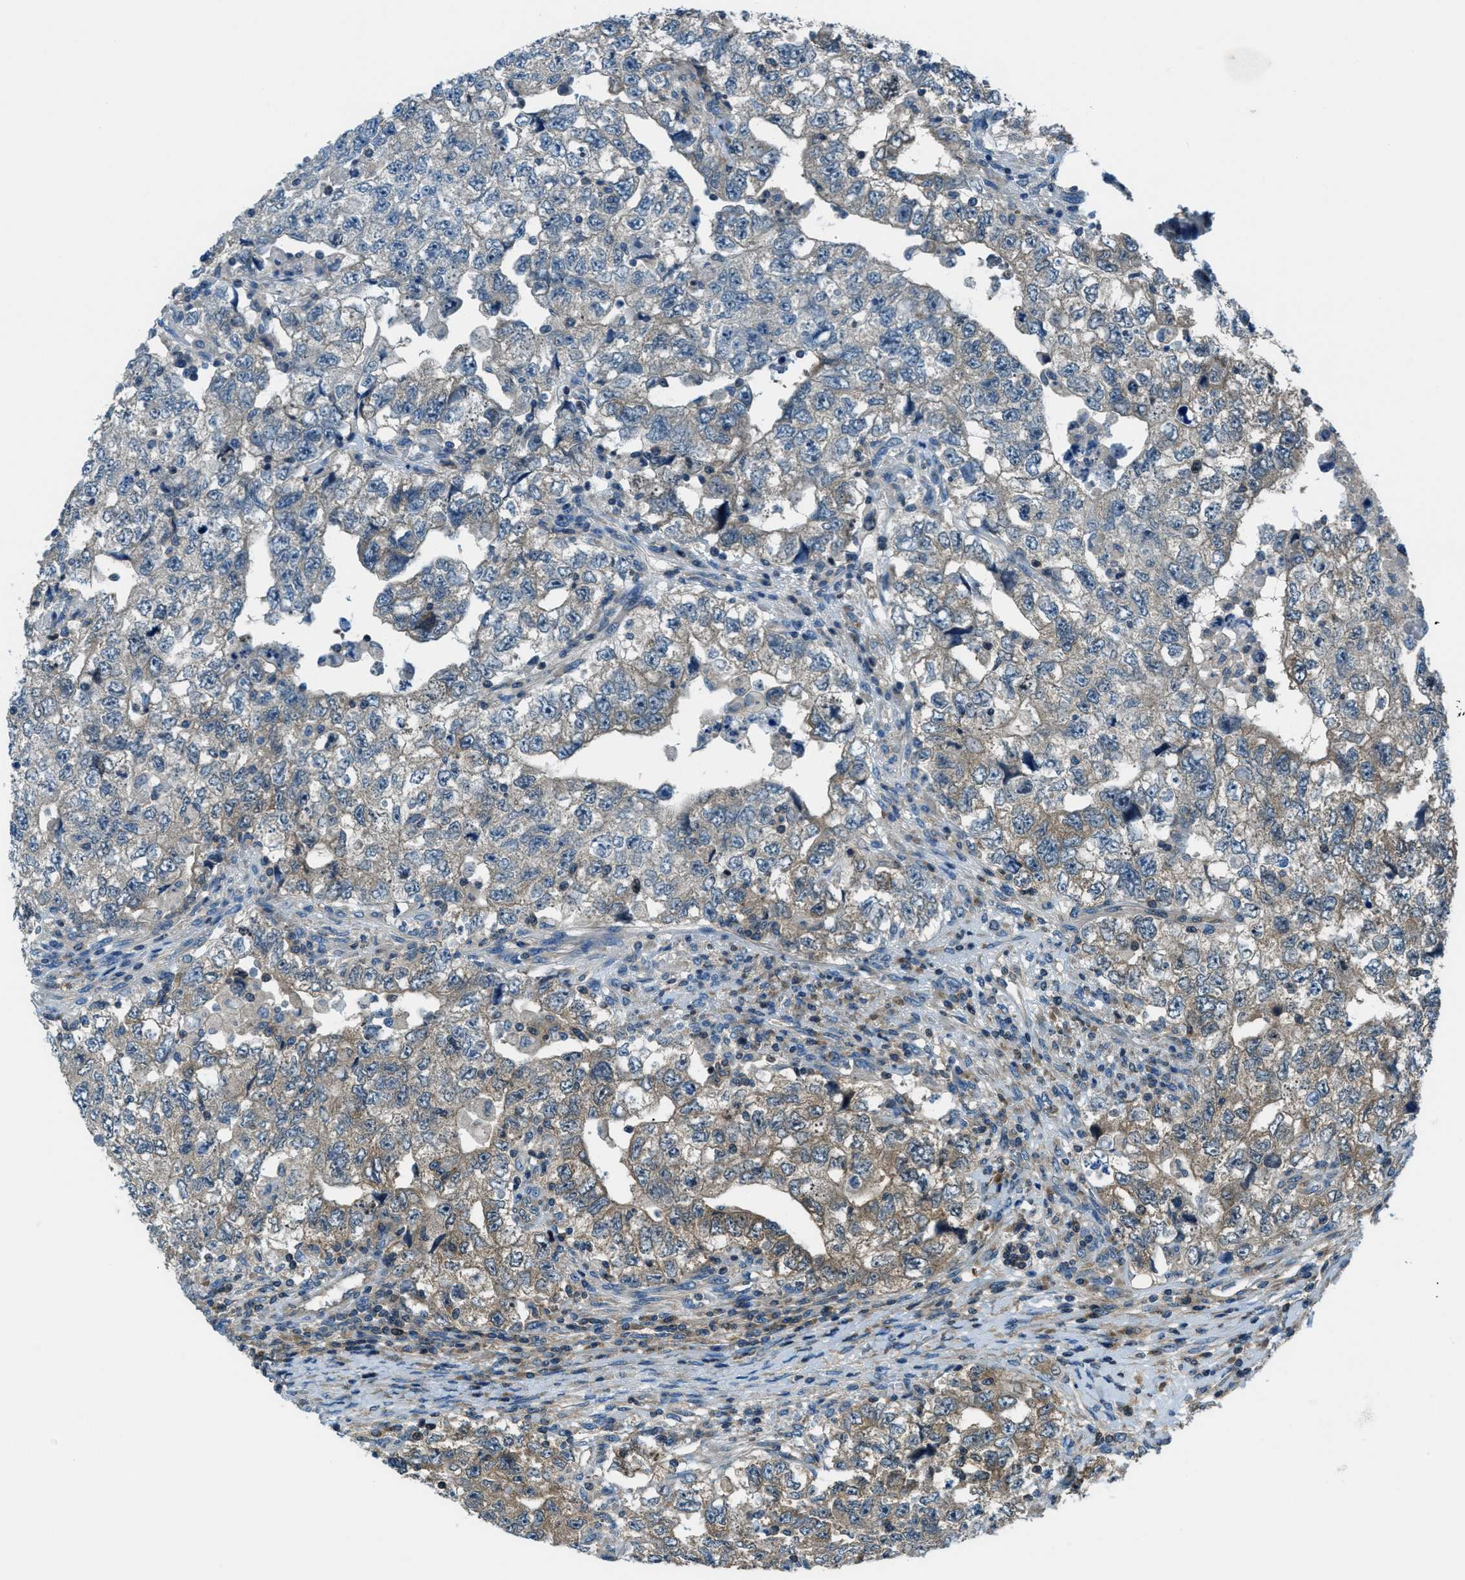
{"staining": {"intensity": "weak", "quantity": "25%-75%", "location": "cytoplasmic/membranous"}, "tissue": "testis cancer", "cell_type": "Tumor cells", "image_type": "cancer", "snomed": [{"axis": "morphology", "description": "Carcinoma, Embryonal, NOS"}, {"axis": "topography", "description": "Testis"}], "caption": "Protein staining of testis cancer (embryonal carcinoma) tissue displays weak cytoplasmic/membranous positivity in about 25%-75% of tumor cells. The protein of interest is stained brown, and the nuclei are stained in blue (DAB IHC with brightfield microscopy, high magnification).", "gene": "ARFGAP2", "patient": {"sex": "male", "age": 36}}